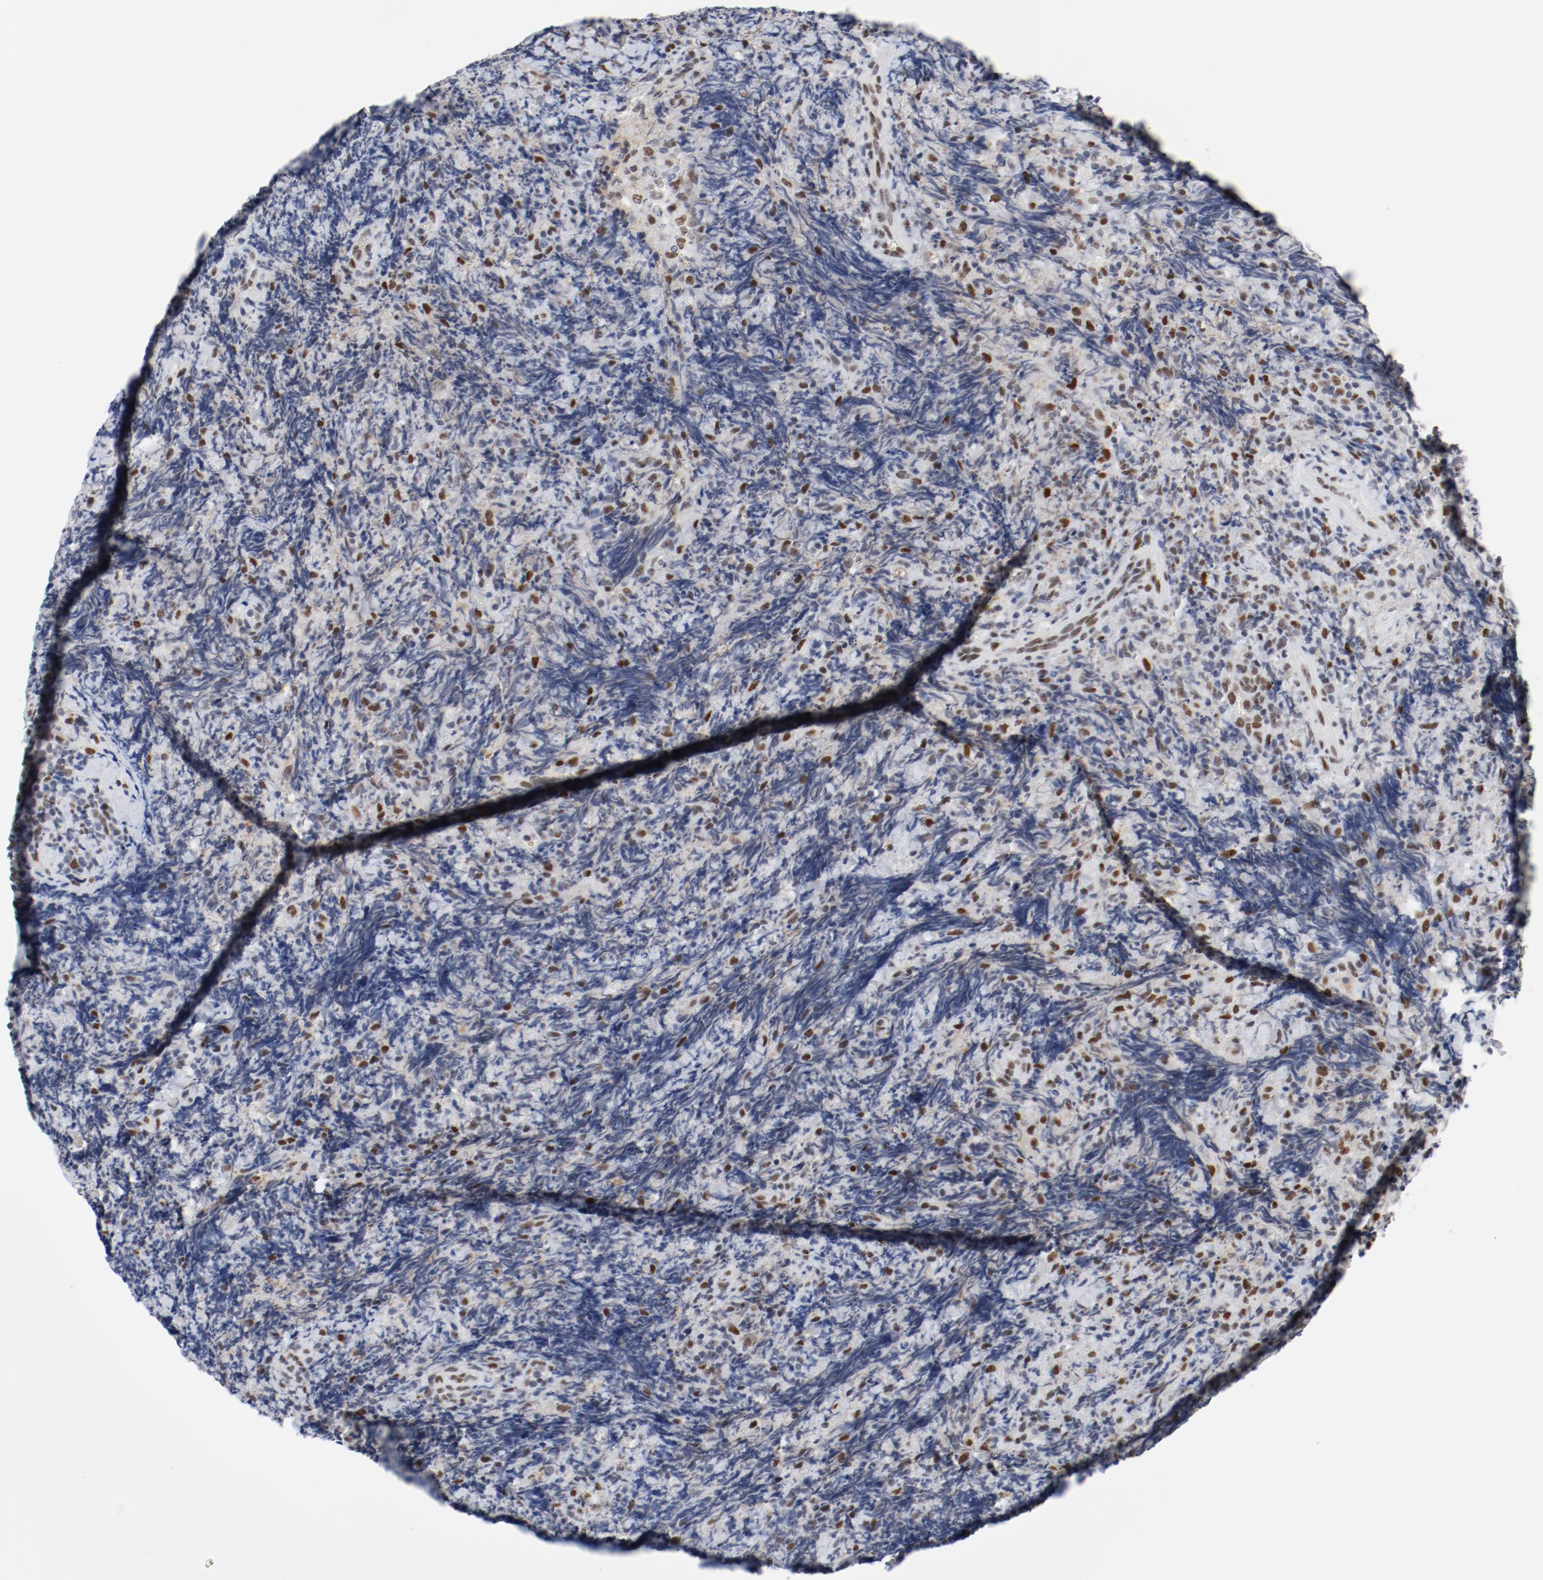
{"staining": {"intensity": "moderate", "quantity": ">75%", "location": "nuclear"}, "tissue": "lymphoma", "cell_type": "Tumor cells", "image_type": "cancer", "snomed": [{"axis": "morphology", "description": "Malignant lymphoma, non-Hodgkin's type, High grade"}, {"axis": "topography", "description": "Tonsil"}], "caption": "Immunohistochemistry (IHC) micrograph of neoplastic tissue: human high-grade malignant lymphoma, non-Hodgkin's type stained using immunohistochemistry (IHC) demonstrates medium levels of moderate protein expression localized specifically in the nuclear of tumor cells, appearing as a nuclear brown color.", "gene": "ARNT", "patient": {"sex": "female", "age": 36}}